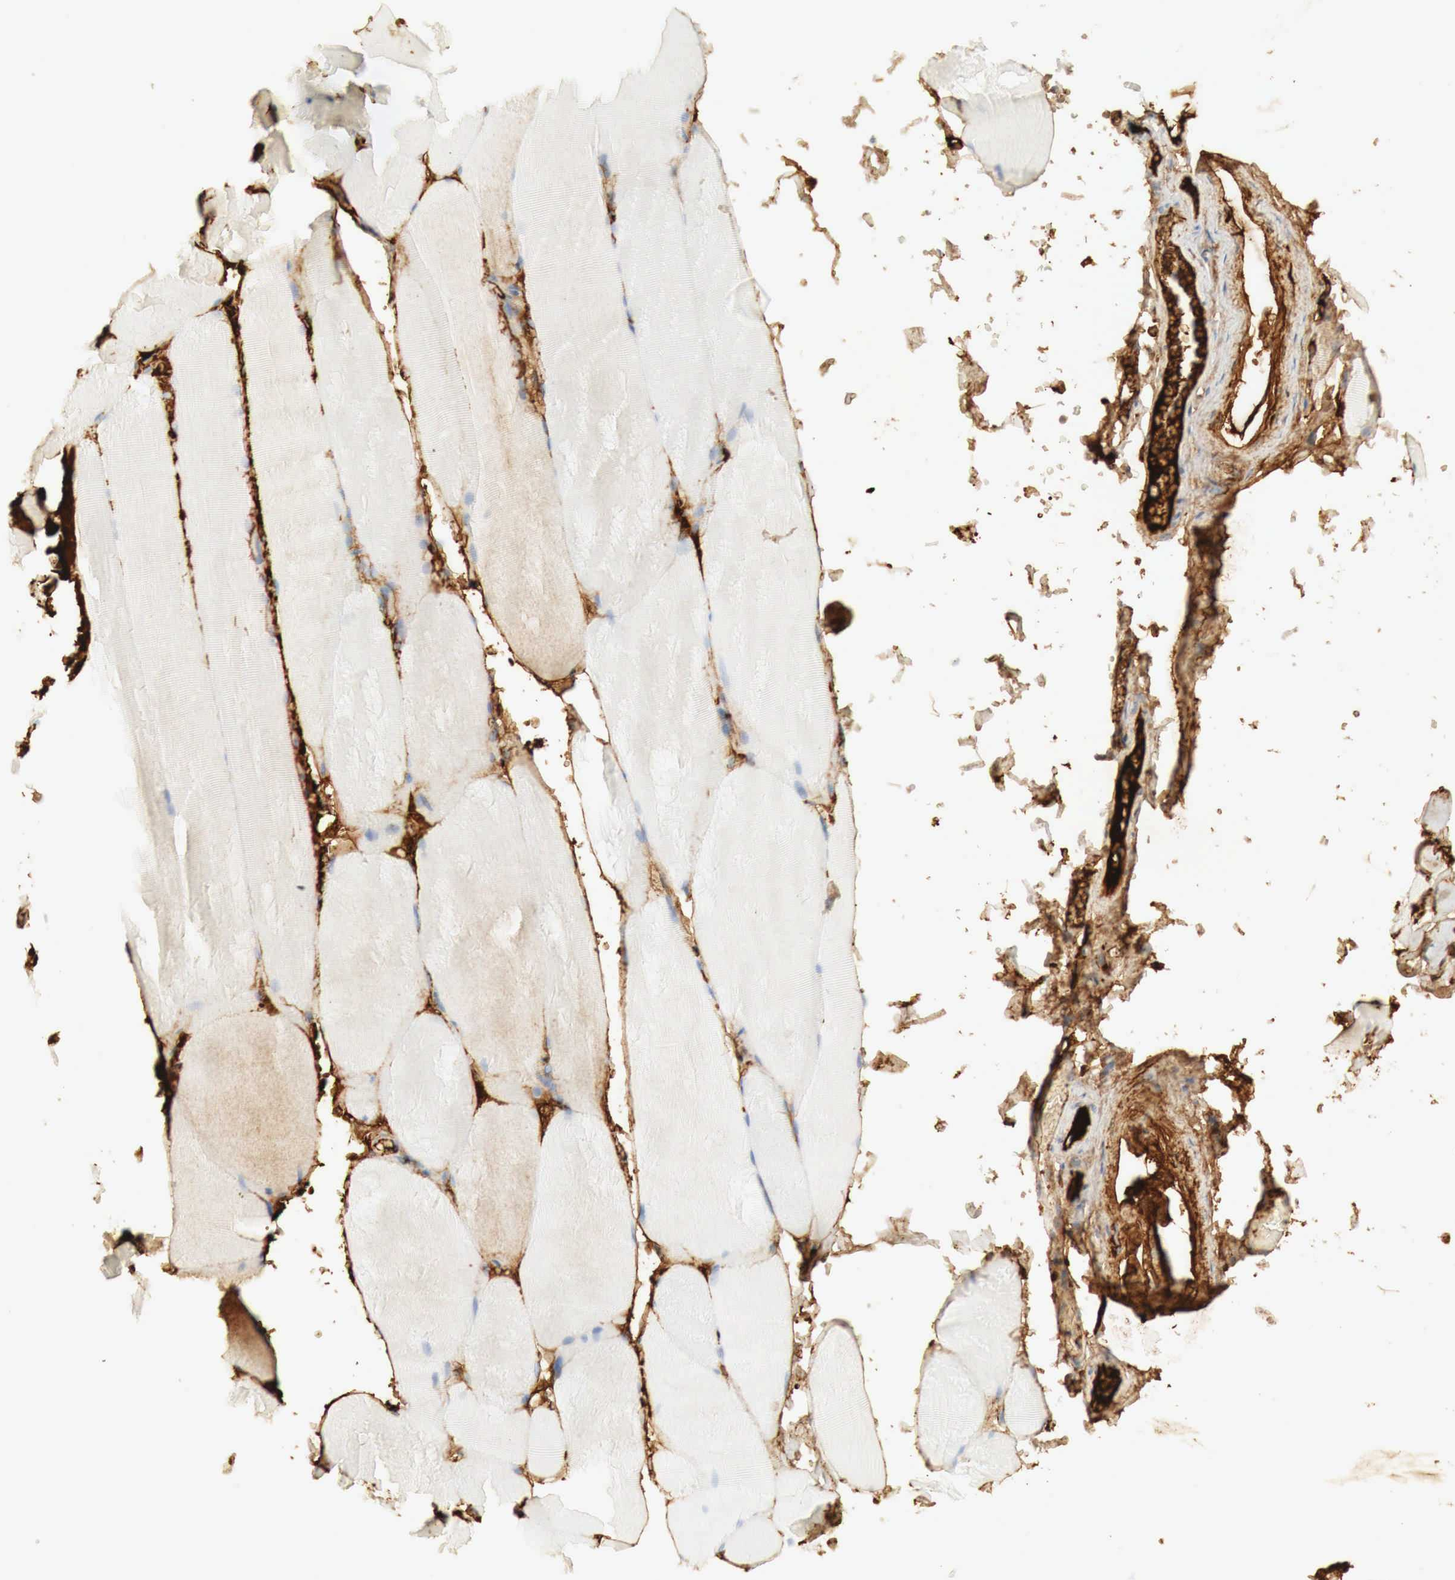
{"staining": {"intensity": "negative", "quantity": "none", "location": "none"}, "tissue": "skeletal muscle", "cell_type": "Myocytes", "image_type": "normal", "snomed": [{"axis": "morphology", "description": "Normal tissue, NOS"}, {"axis": "topography", "description": "Skeletal muscle"}], "caption": "An immunohistochemistry (IHC) photomicrograph of normal skeletal muscle is shown. There is no staining in myocytes of skeletal muscle.", "gene": "IGLC3", "patient": {"sex": "male", "age": 71}}